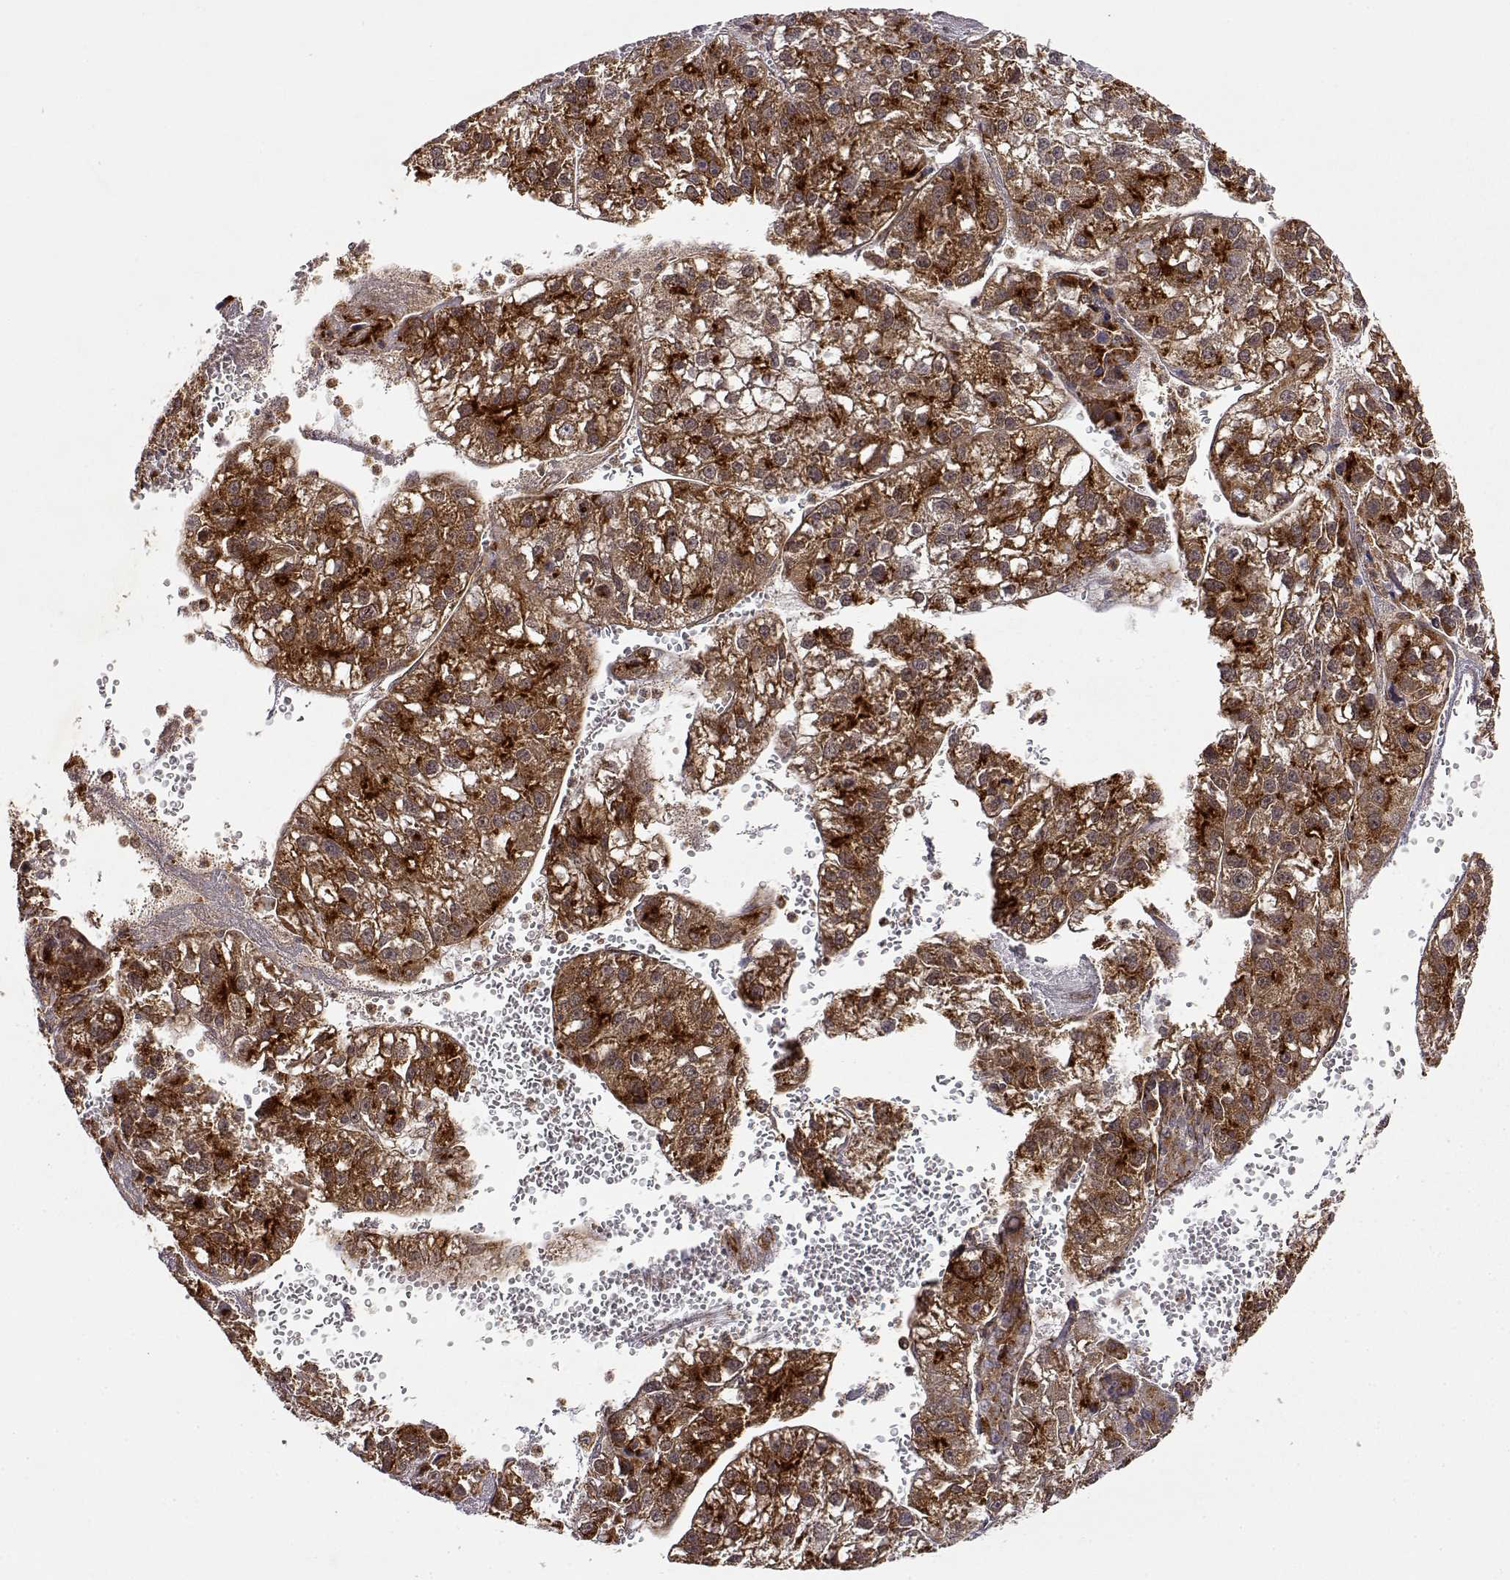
{"staining": {"intensity": "strong", "quantity": ">75%", "location": "cytoplasmic/membranous"}, "tissue": "liver cancer", "cell_type": "Tumor cells", "image_type": "cancer", "snomed": [{"axis": "morphology", "description": "Carcinoma, Hepatocellular, NOS"}, {"axis": "topography", "description": "Liver"}], "caption": "Immunohistochemistry (IHC) (DAB) staining of hepatocellular carcinoma (liver) exhibits strong cytoplasmic/membranous protein positivity in approximately >75% of tumor cells.", "gene": "RNF13", "patient": {"sex": "female", "age": 70}}